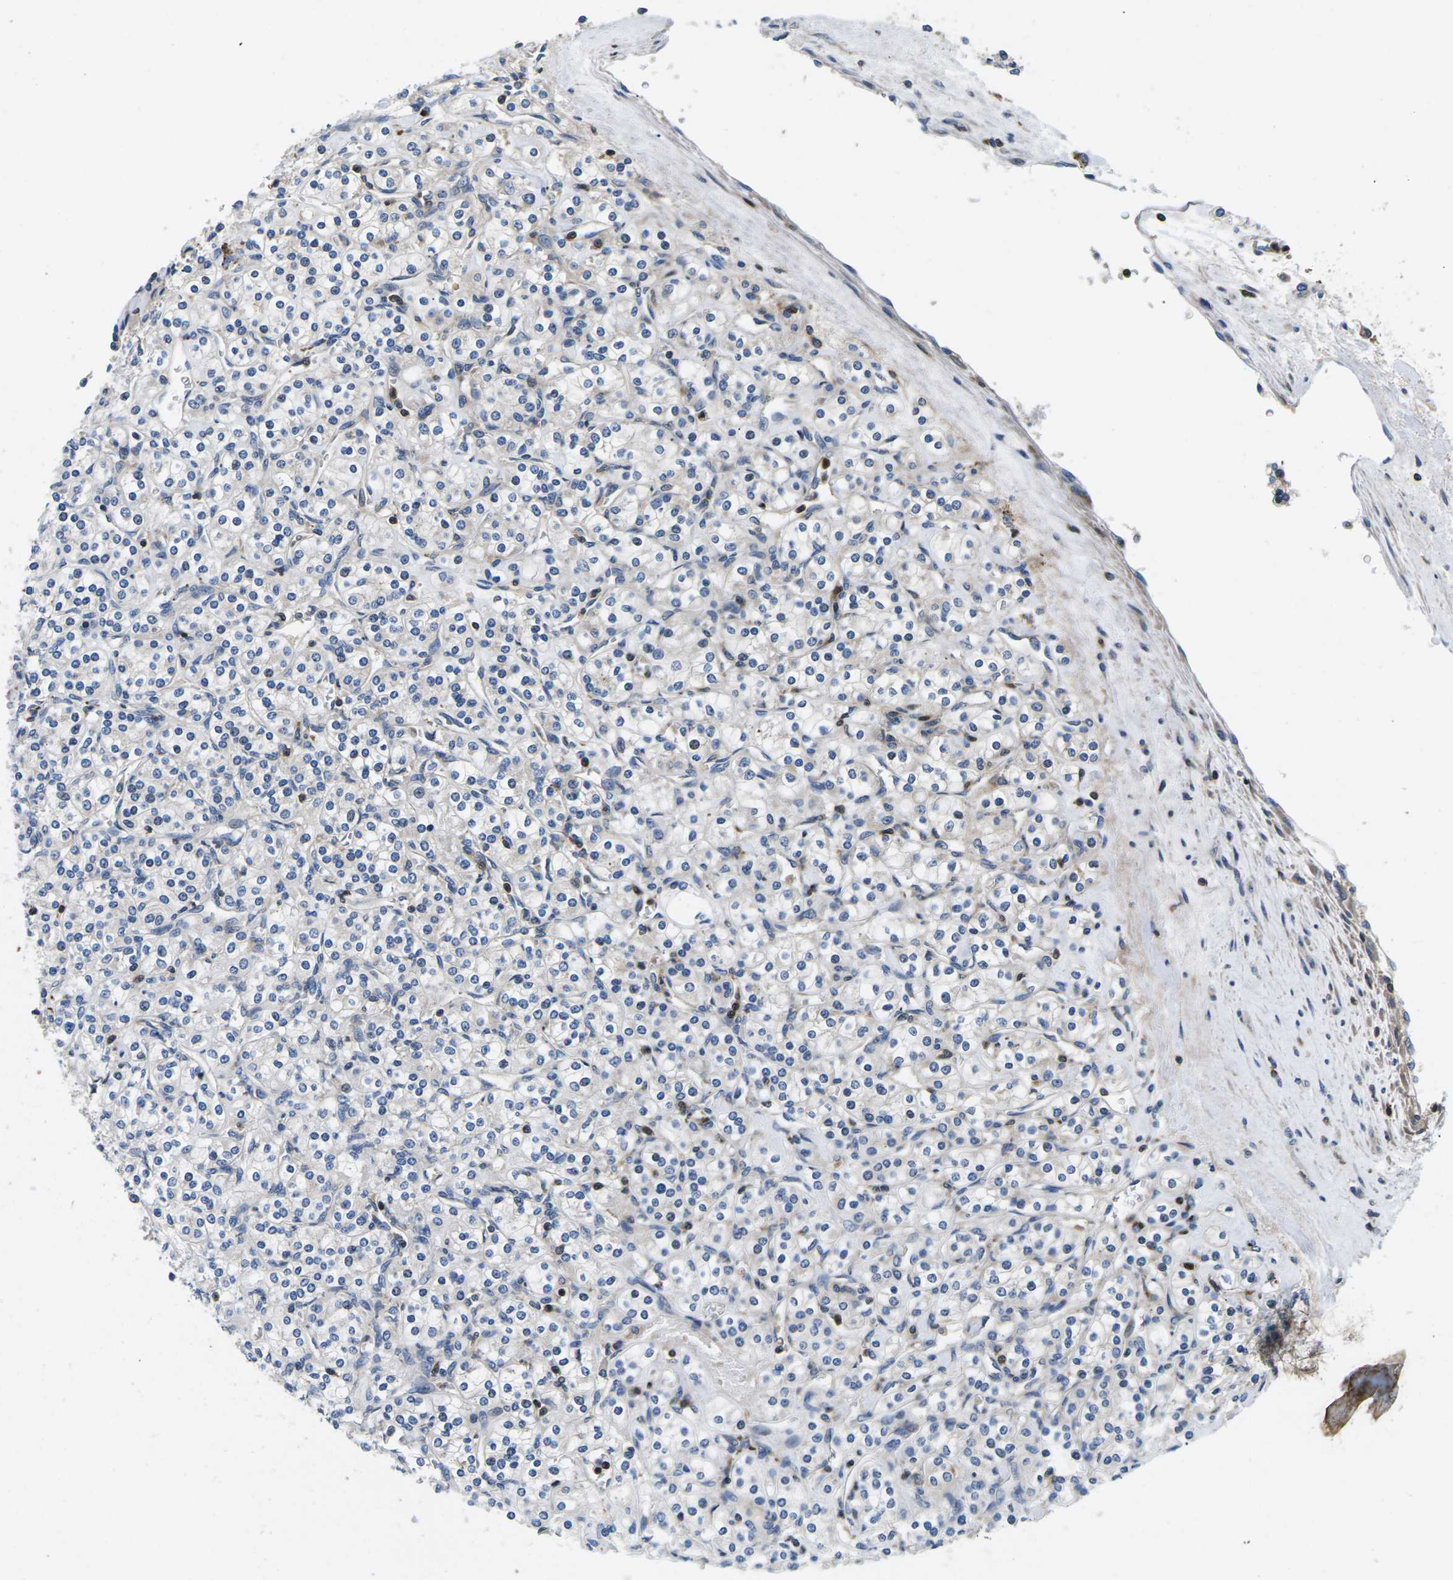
{"staining": {"intensity": "negative", "quantity": "none", "location": "none"}, "tissue": "renal cancer", "cell_type": "Tumor cells", "image_type": "cancer", "snomed": [{"axis": "morphology", "description": "Adenocarcinoma, NOS"}, {"axis": "topography", "description": "Kidney"}], "caption": "Tumor cells are negative for protein expression in human renal cancer. (DAB IHC with hematoxylin counter stain).", "gene": "PLCE1", "patient": {"sex": "male", "age": 77}}